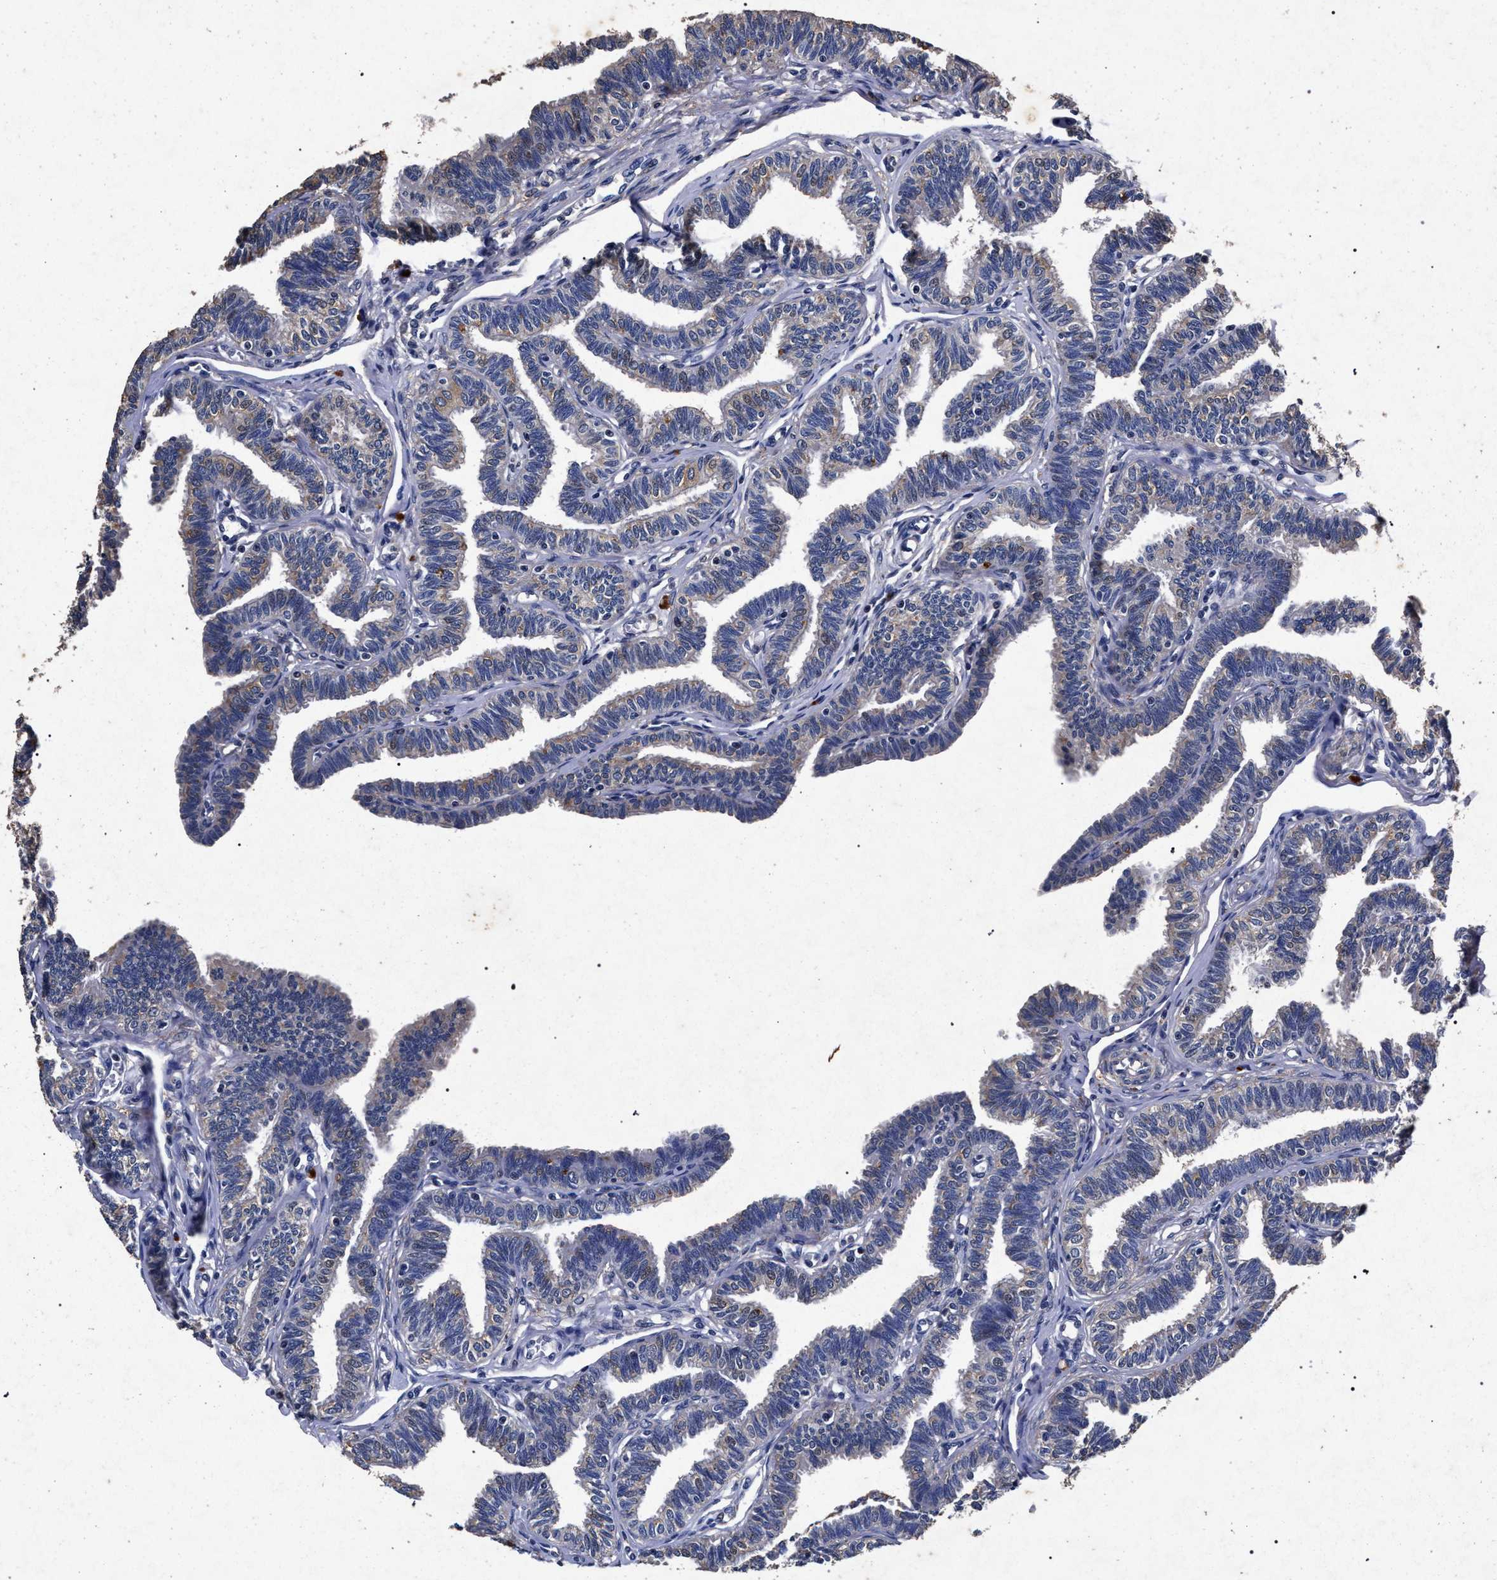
{"staining": {"intensity": "weak", "quantity": "<25%", "location": "cytoplasmic/membranous"}, "tissue": "fallopian tube", "cell_type": "Glandular cells", "image_type": "normal", "snomed": [{"axis": "morphology", "description": "Normal tissue, NOS"}, {"axis": "topography", "description": "Fallopian tube"}, {"axis": "topography", "description": "Ovary"}], "caption": "Immunohistochemistry histopathology image of unremarkable fallopian tube: fallopian tube stained with DAB (3,3'-diaminobenzidine) demonstrates no significant protein expression in glandular cells.", "gene": "ATP1A2", "patient": {"sex": "female", "age": 23}}